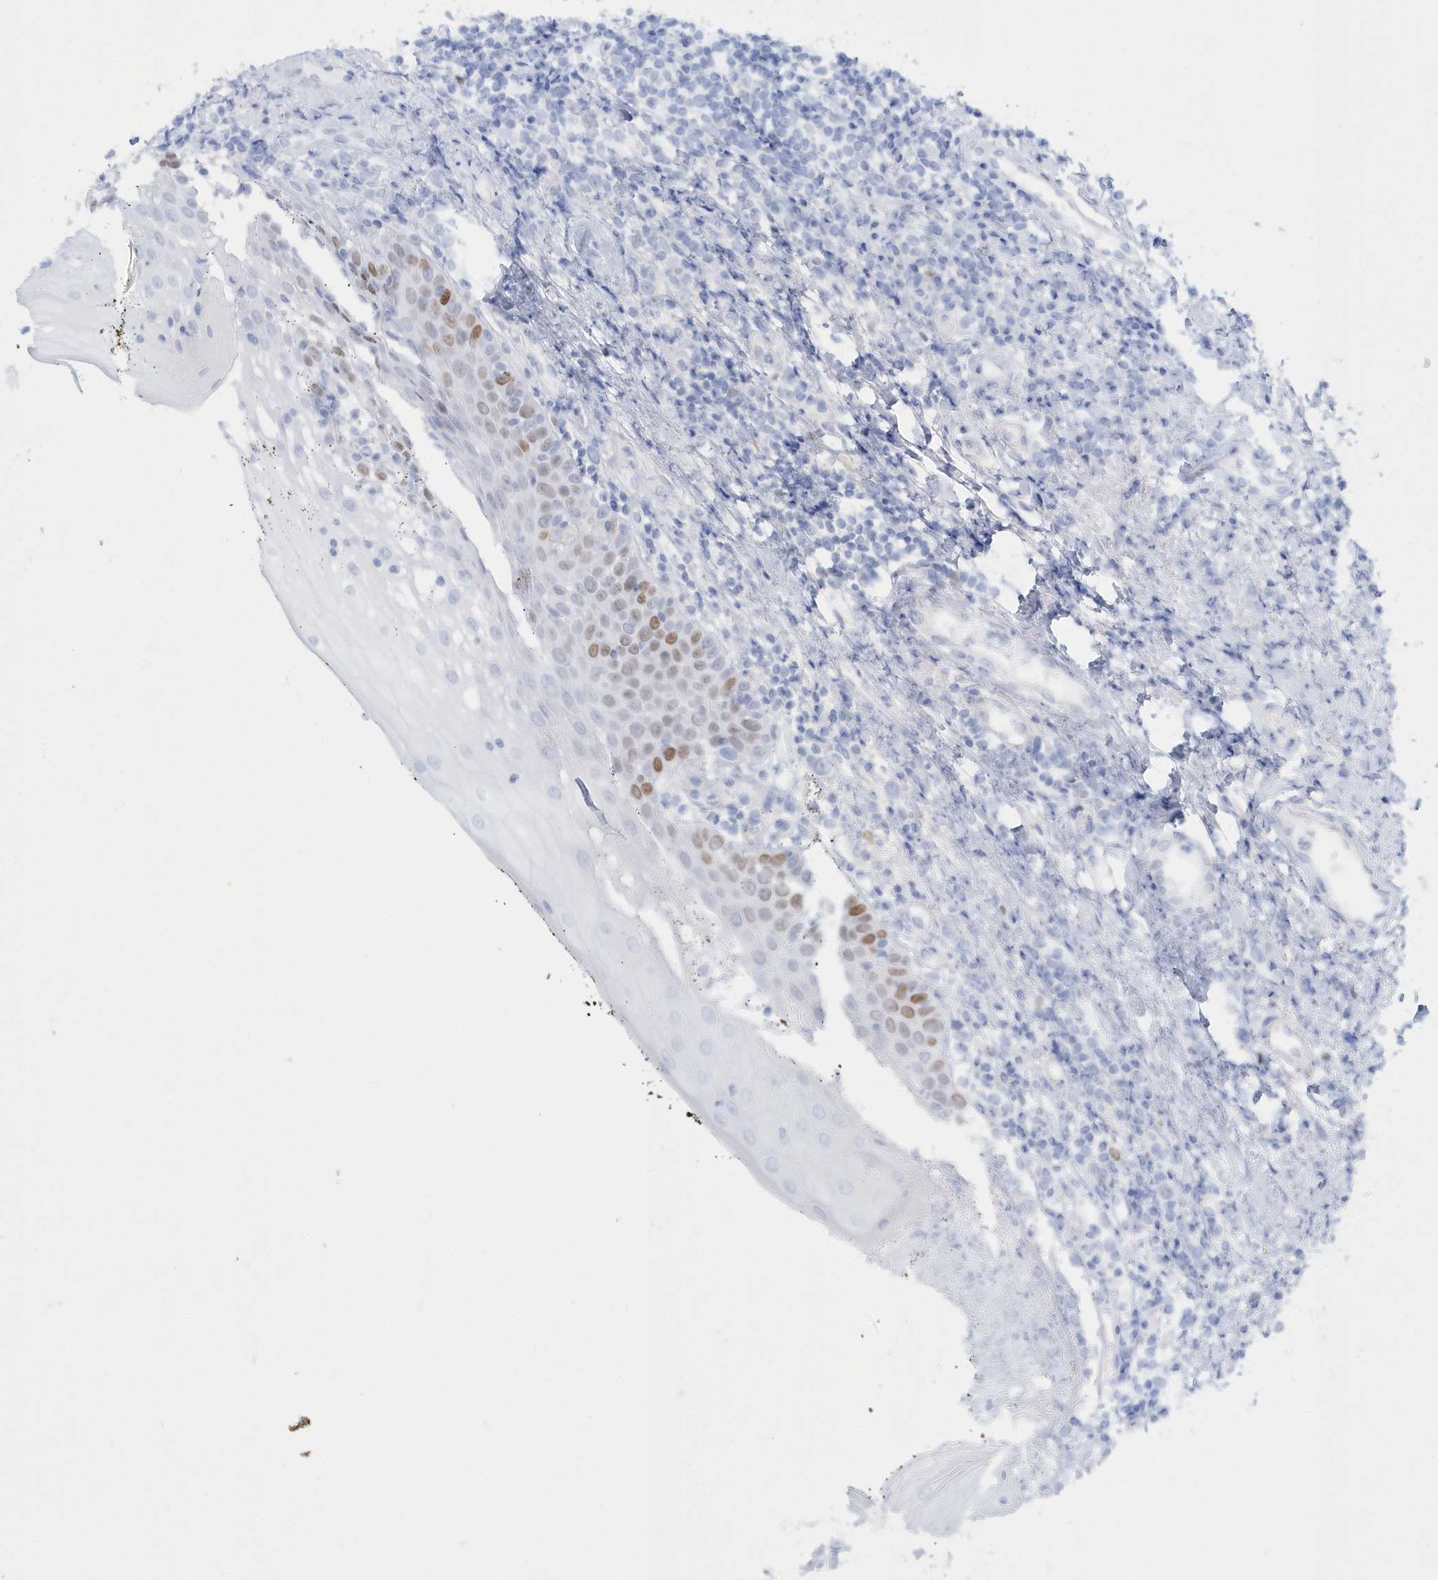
{"staining": {"intensity": "moderate", "quantity": "<25%", "location": "nuclear"}, "tissue": "oral mucosa", "cell_type": "Squamous epithelial cells", "image_type": "normal", "snomed": [{"axis": "morphology", "description": "Normal tissue, NOS"}, {"axis": "topography", "description": "Oral tissue"}], "caption": "Protein analysis of benign oral mucosa displays moderate nuclear staining in approximately <25% of squamous epithelial cells.", "gene": "TMCO6", "patient": {"sex": "male", "age": 74}}